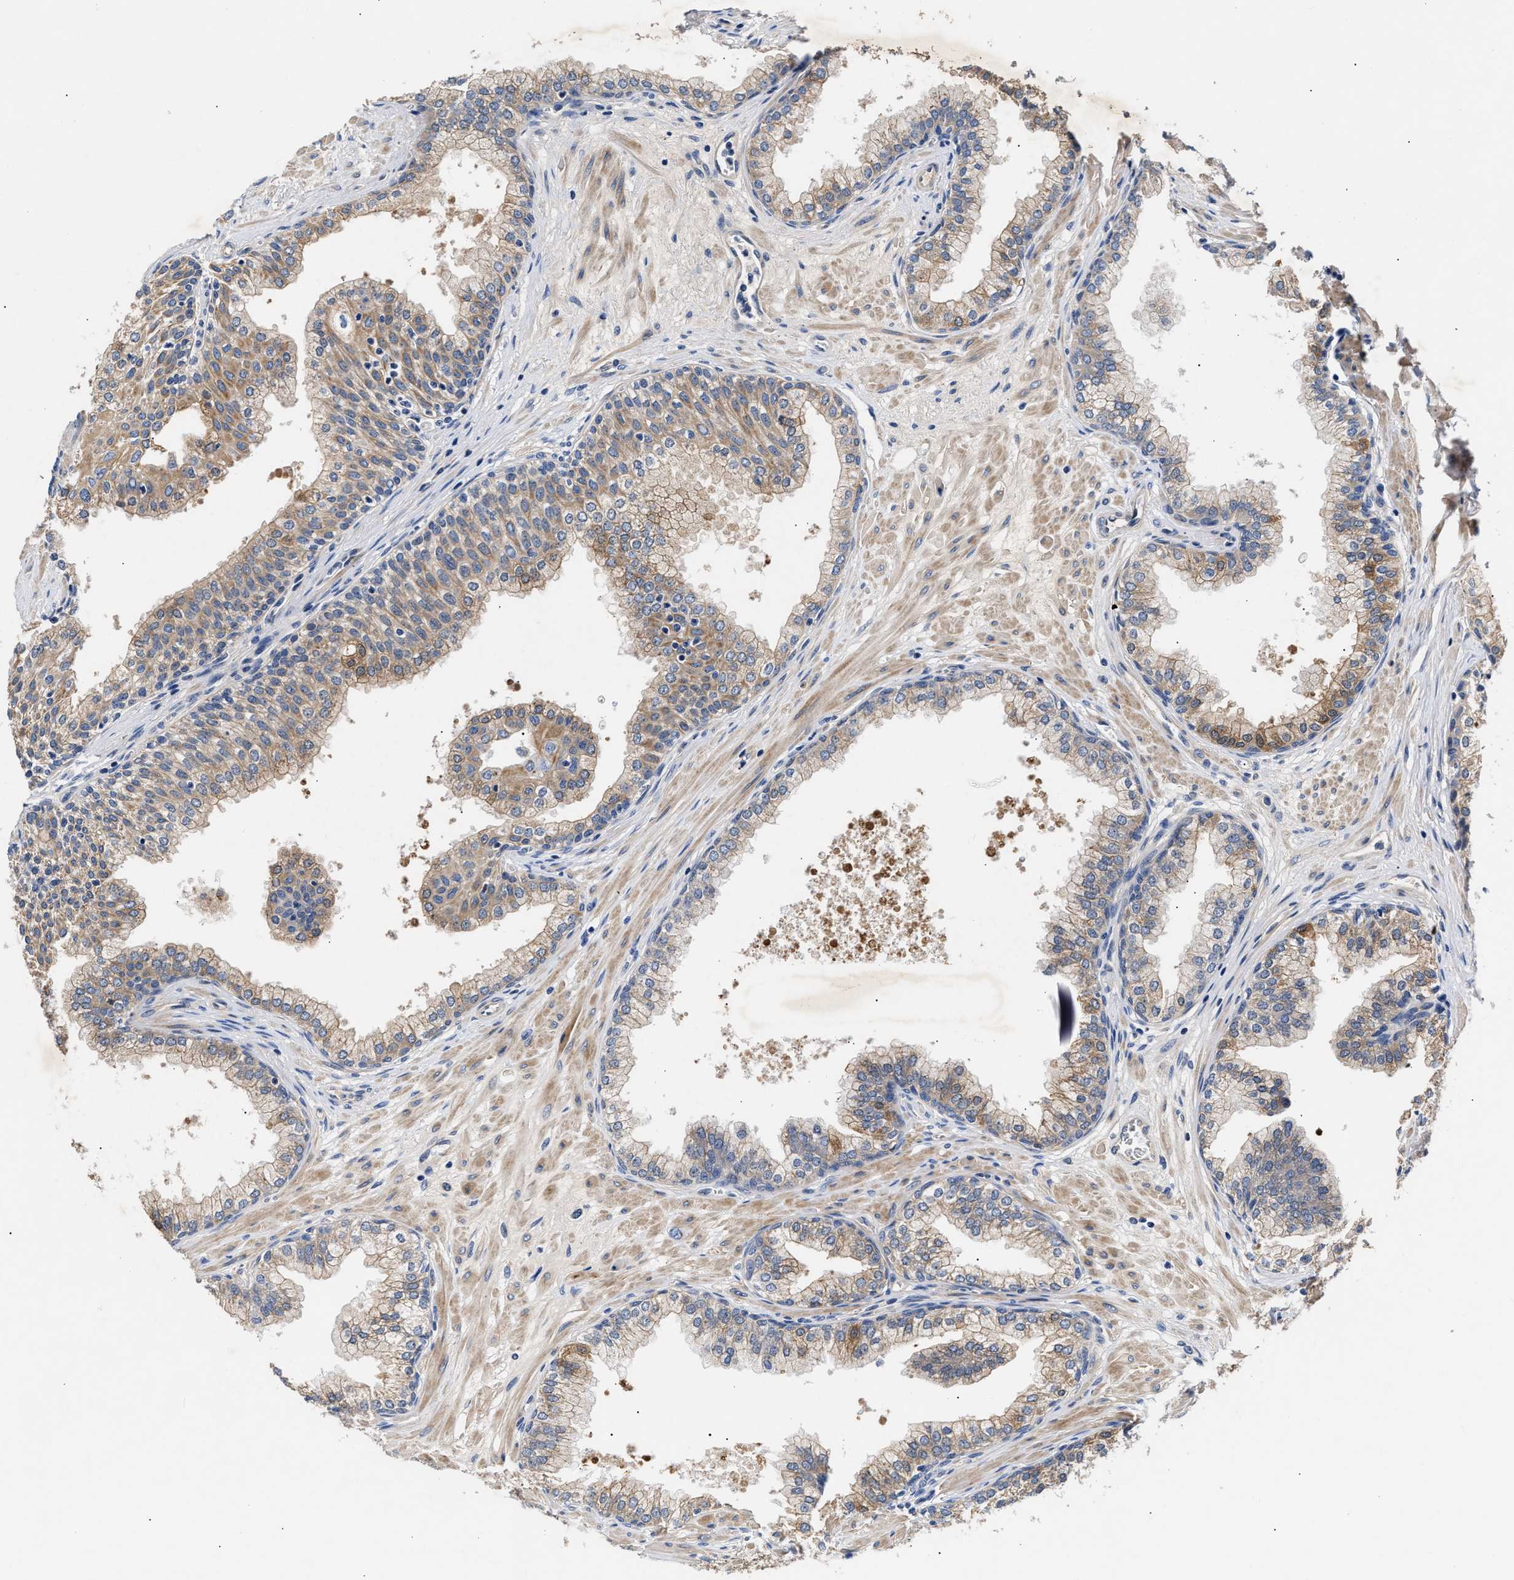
{"staining": {"intensity": "moderate", "quantity": "25%-75%", "location": "cytoplasmic/membranous"}, "tissue": "prostate", "cell_type": "Glandular cells", "image_type": "normal", "snomed": [{"axis": "morphology", "description": "Normal tissue, NOS"}, {"axis": "morphology", "description": "Urothelial carcinoma, Low grade"}, {"axis": "topography", "description": "Urinary bladder"}, {"axis": "topography", "description": "Prostate"}], "caption": "Immunohistochemistry photomicrograph of normal prostate: prostate stained using immunohistochemistry displays medium levels of moderate protein expression localized specifically in the cytoplasmic/membranous of glandular cells, appearing as a cytoplasmic/membranous brown color.", "gene": "CCDC146", "patient": {"sex": "male", "age": 60}}